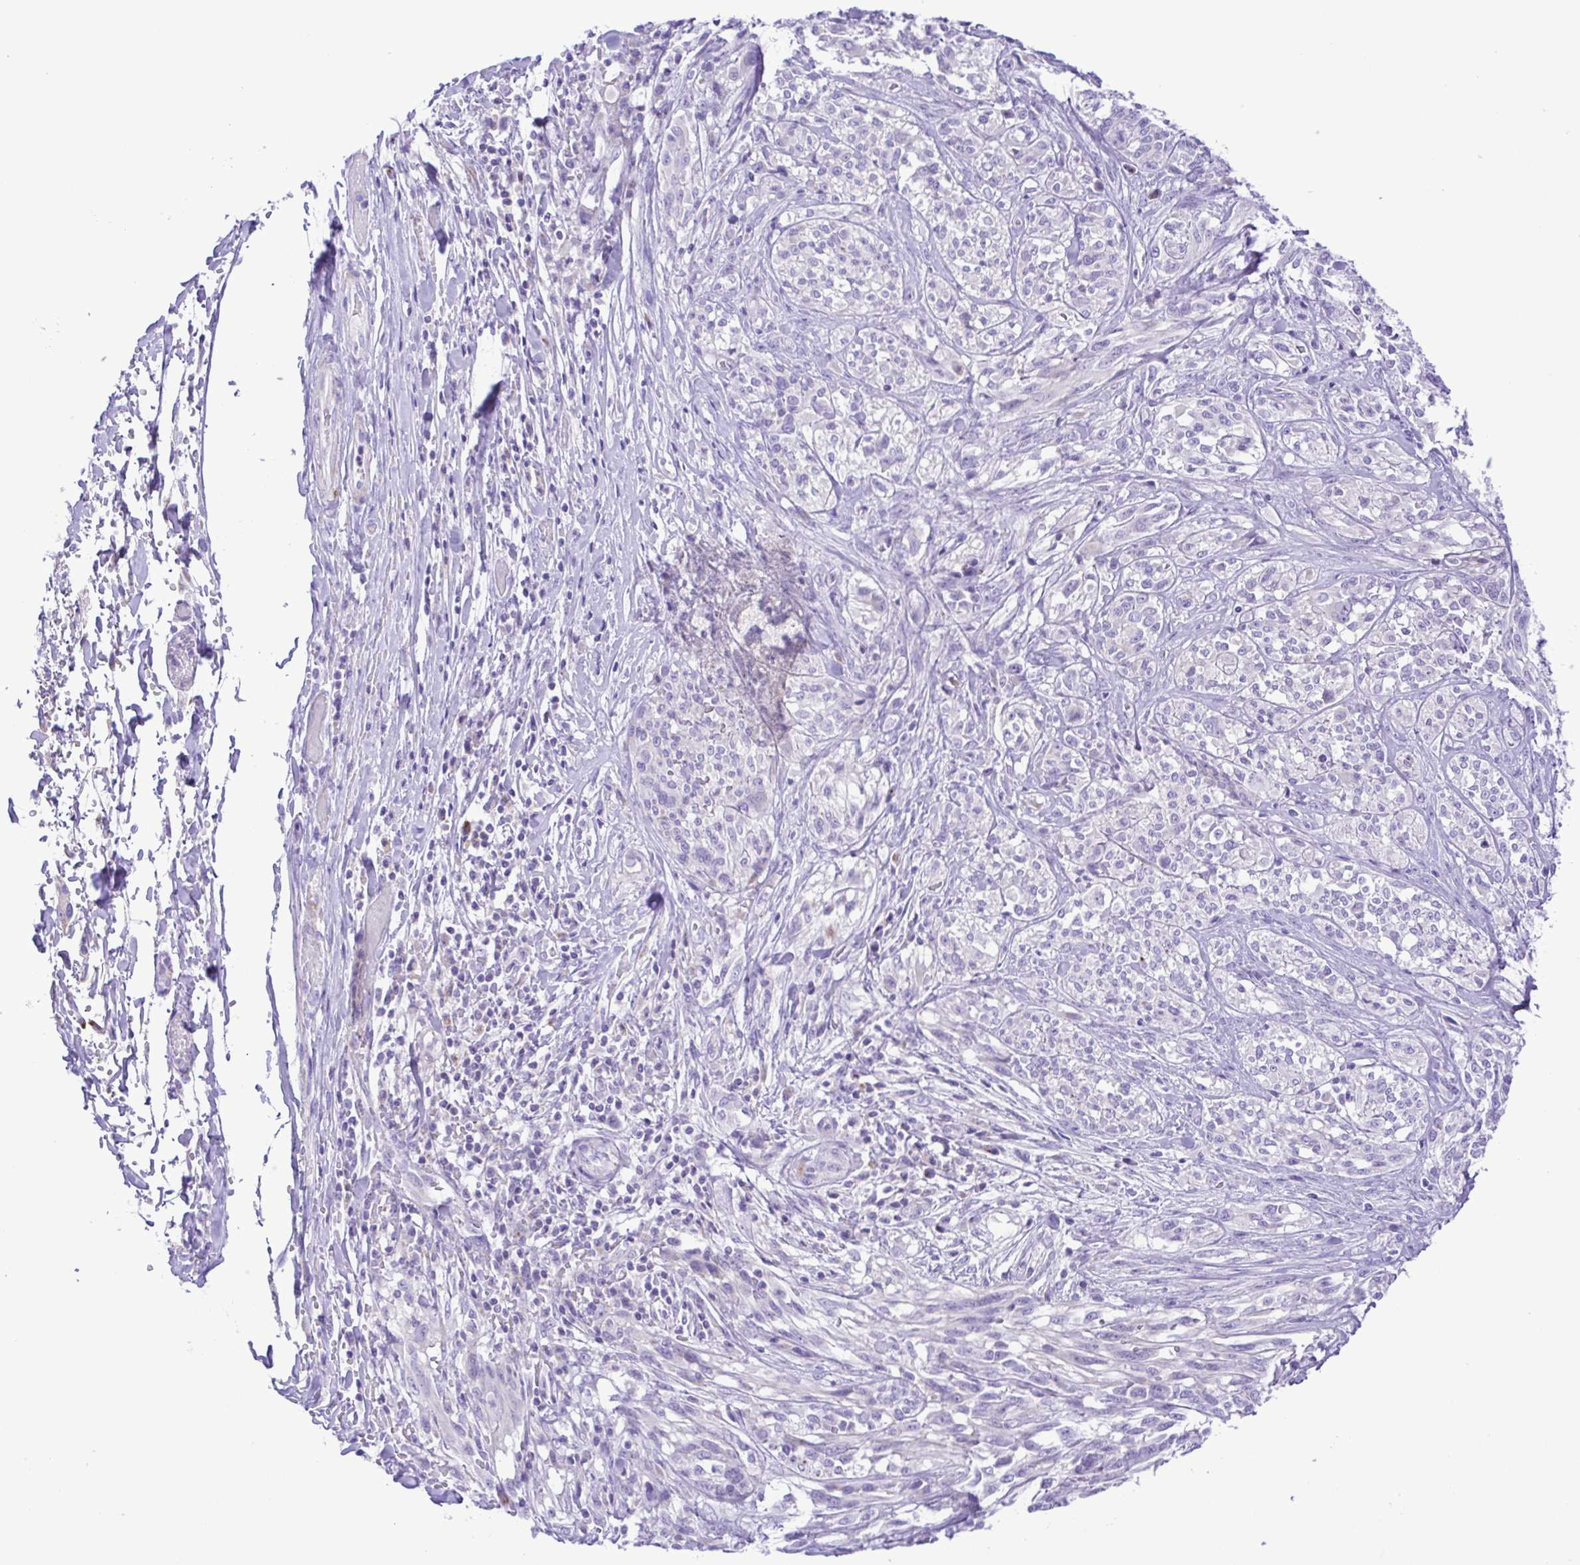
{"staining": {"intensity": "negative", "quantity": "none", "location": "none"}, "tissue": "melanoma", "cell_type": "Tumor cells", "image_type": "cancer", "snomed": [{"axis": "morphology", "description": "Malignant melanoma, NOS"}, {"axis": "topography", "description": "Skin"}], "caption": "This is an IHC image of human malignant melanoma. There is no staining in tumor cells.", "gene": "SYT1", "patient": {"sex": "female", "age": 91}}